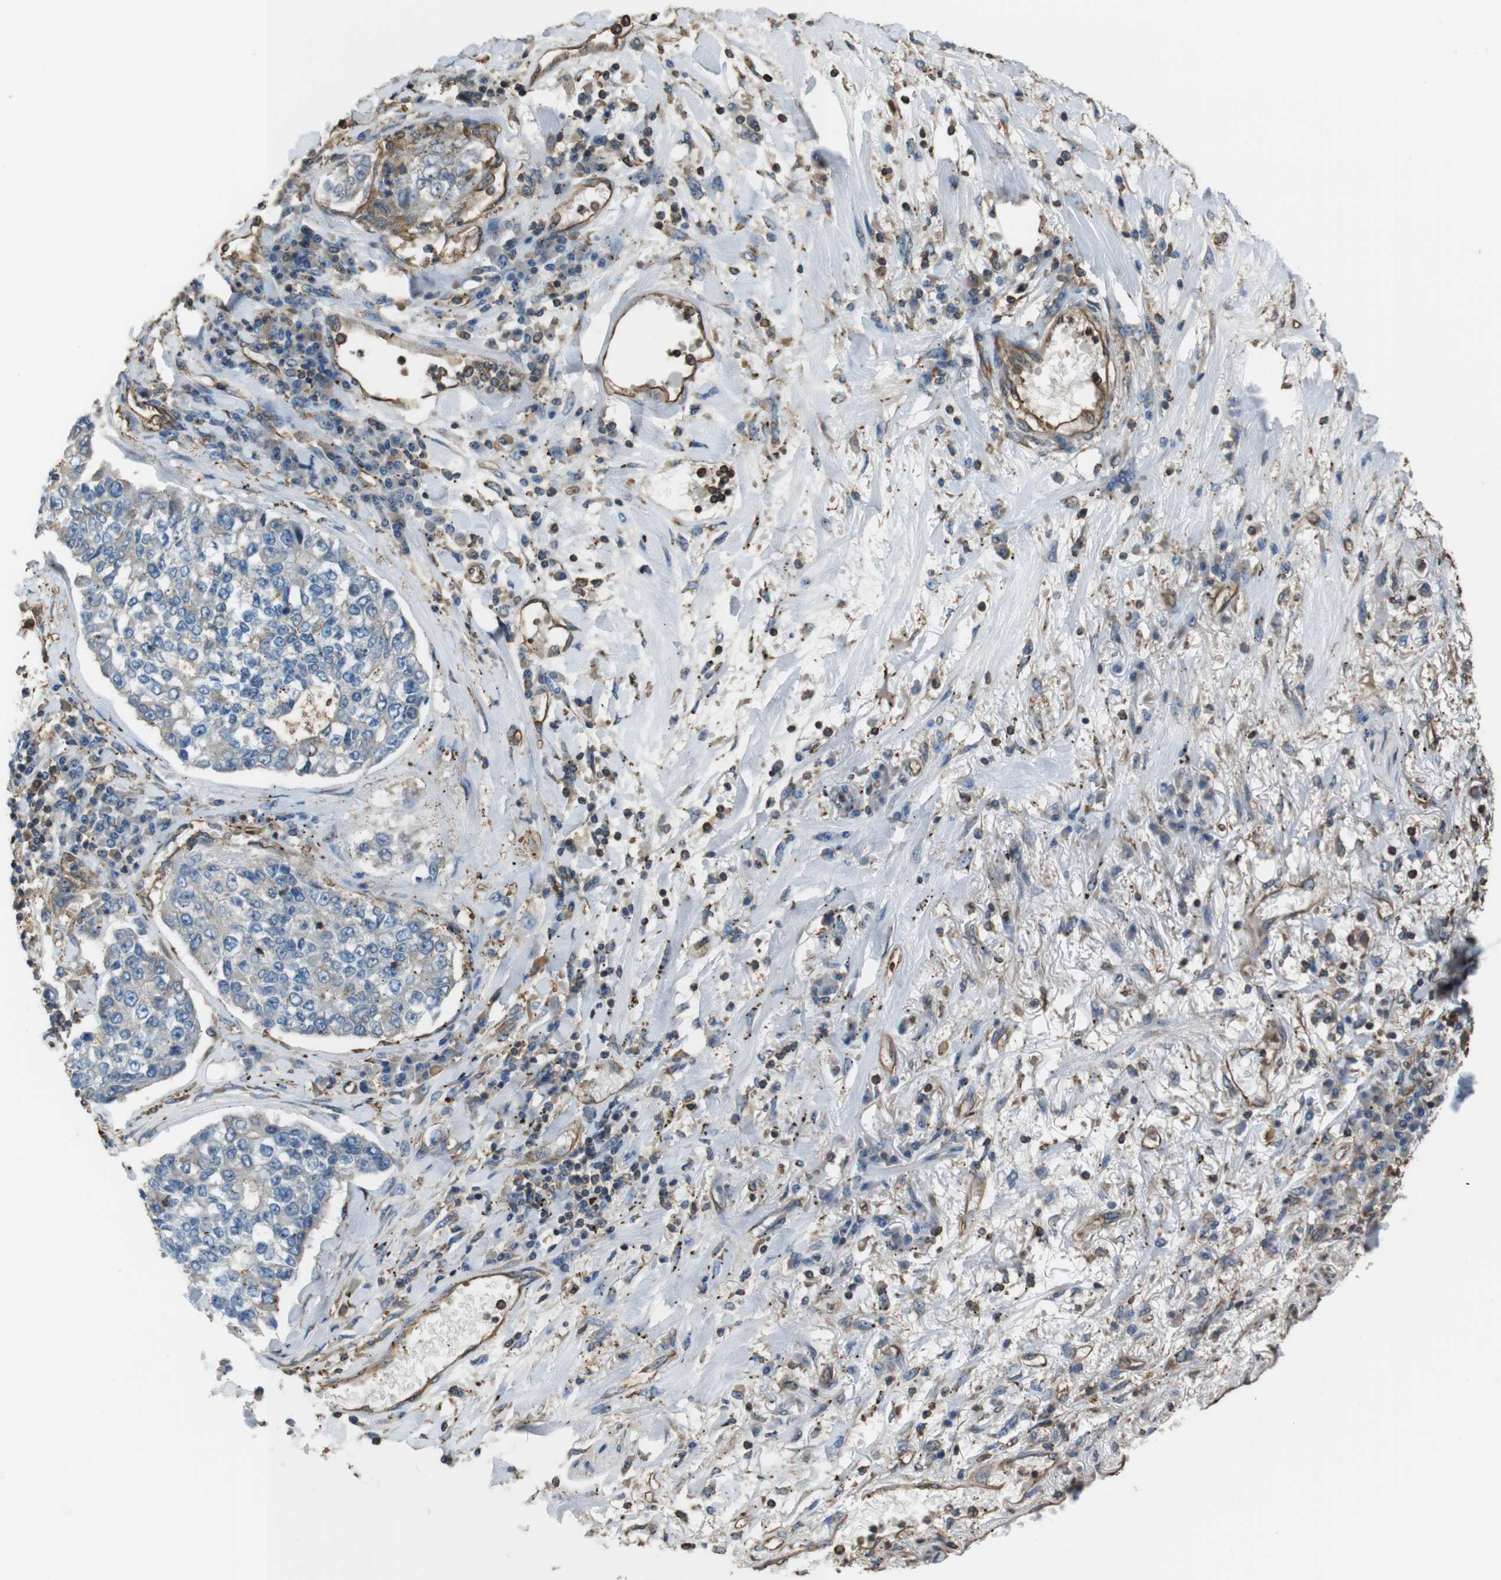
{"staining": {"intensity": "weak", "quantity": "<25%", "location": "cytoplasmic/membranous"}, "tissue": "lung cancer", "cell_type": "Tumor cells", "image_type": "cancer", "snomed": [{"axis": "morphology", "description": "Adenocarcinoma, NOS"}, {"axis": "topography", "description": "Lung"}], "caption": "Immunohistochemistry image of neoplastic tissue: lung adenocarcinoma stained with DAB (3,3'-diaminobenzidine) demonstrates no significant protein expression in tumor cells.", "gene": "FCAR", "patient": {"sex": "male", "age": 49}}